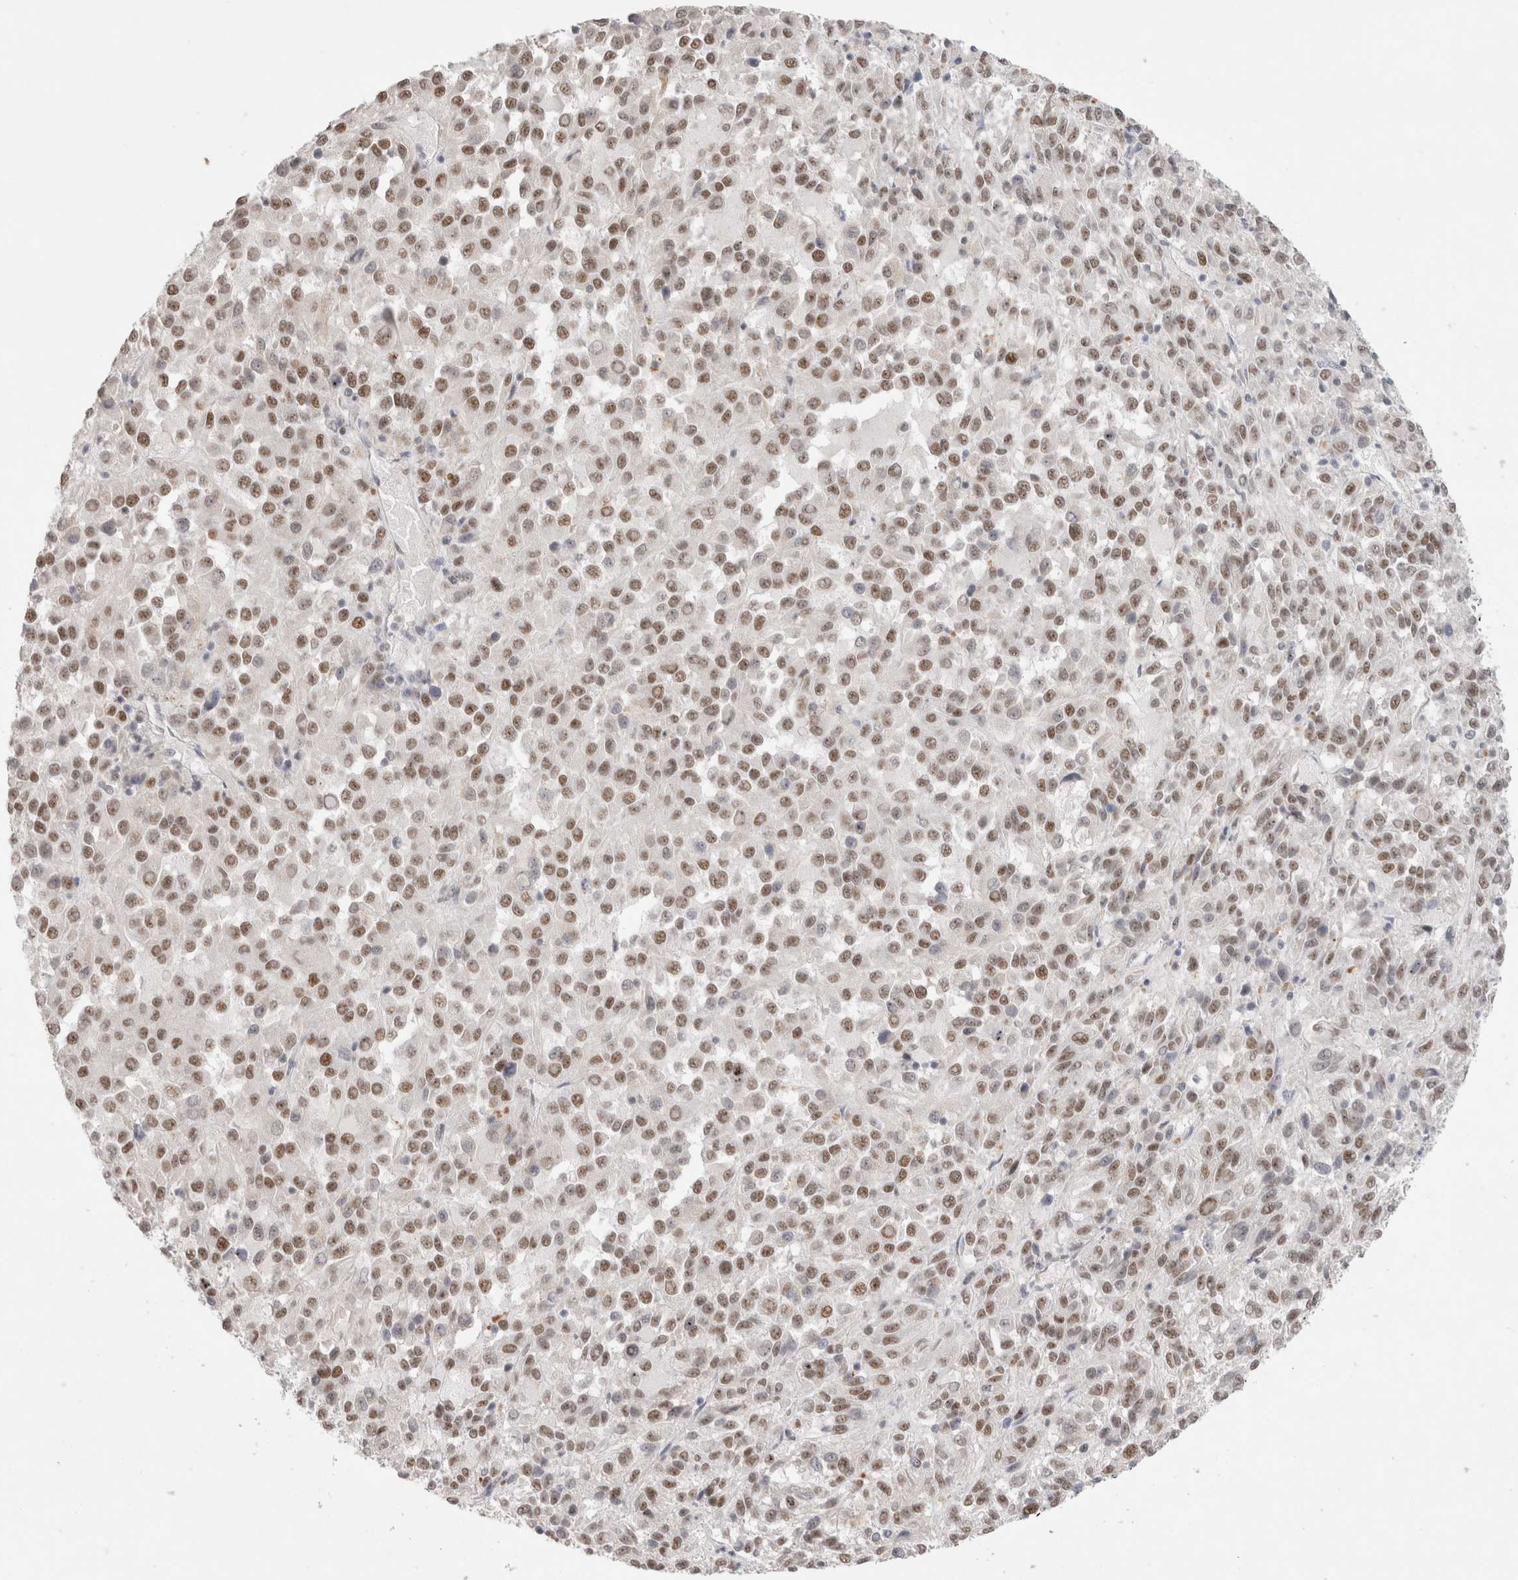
{"staining": {"intensity": "moderate", "quantity": ">75%", "location": "nuclear"}, "tissue": "melanoma", "cell_type": "Tumor cells", "image_type": "cancer", "snomed": [{"axis": "morphology", "description": "Malignant melanoma, Metastatic site"}, {"axis": "topography", "description": "Lung"}], "caption": "Approximately >75% of tumor cells in human melanoma reveal moderate nuclear protein positivity as visualized by brown immunohistochemical staining.", "gene": "RECQL4", "patient": {"sex": "male", "age": 64}}